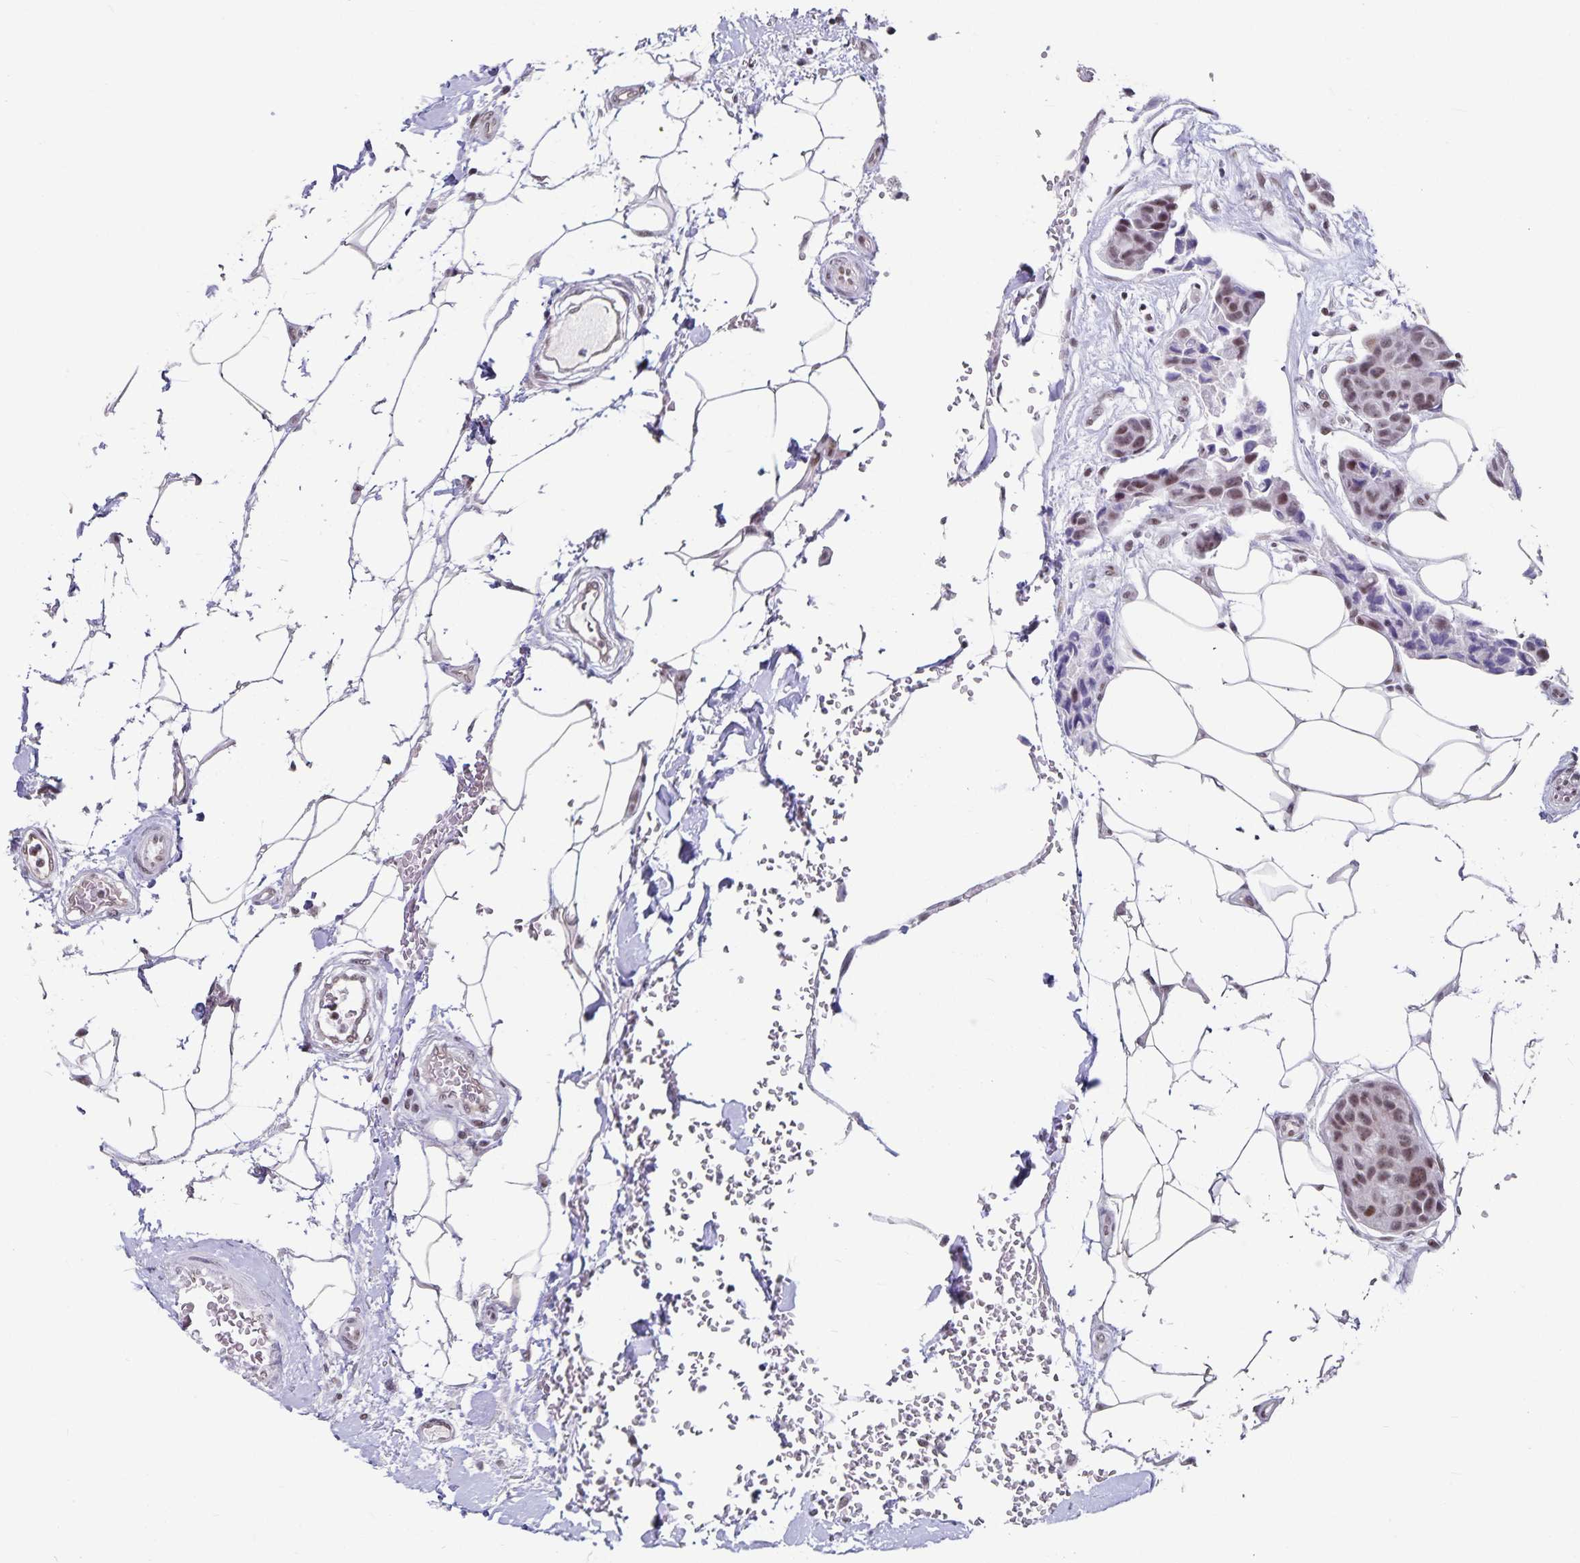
{"staining": {"intensity": "moderate", "quantity": "25%-75%", "location": "nuclear"}, "tissue": "breast cancer", "cell_type": "Tumor cells", "image_type": "cancer", "snomed": [{"axis": "morphology", "description": "Duct carcinoma"}, {"axis": "topography", "description": "Breast"}, {"axis": "topography", "description": "Lymph node"}], "caption": "Breast infiltrating ductal carcinoma stained with a protein marker demonstrates moderate staining in tumor cells.", "gene": "PBX2", "patient": {"sex": "female", "age": 80}}